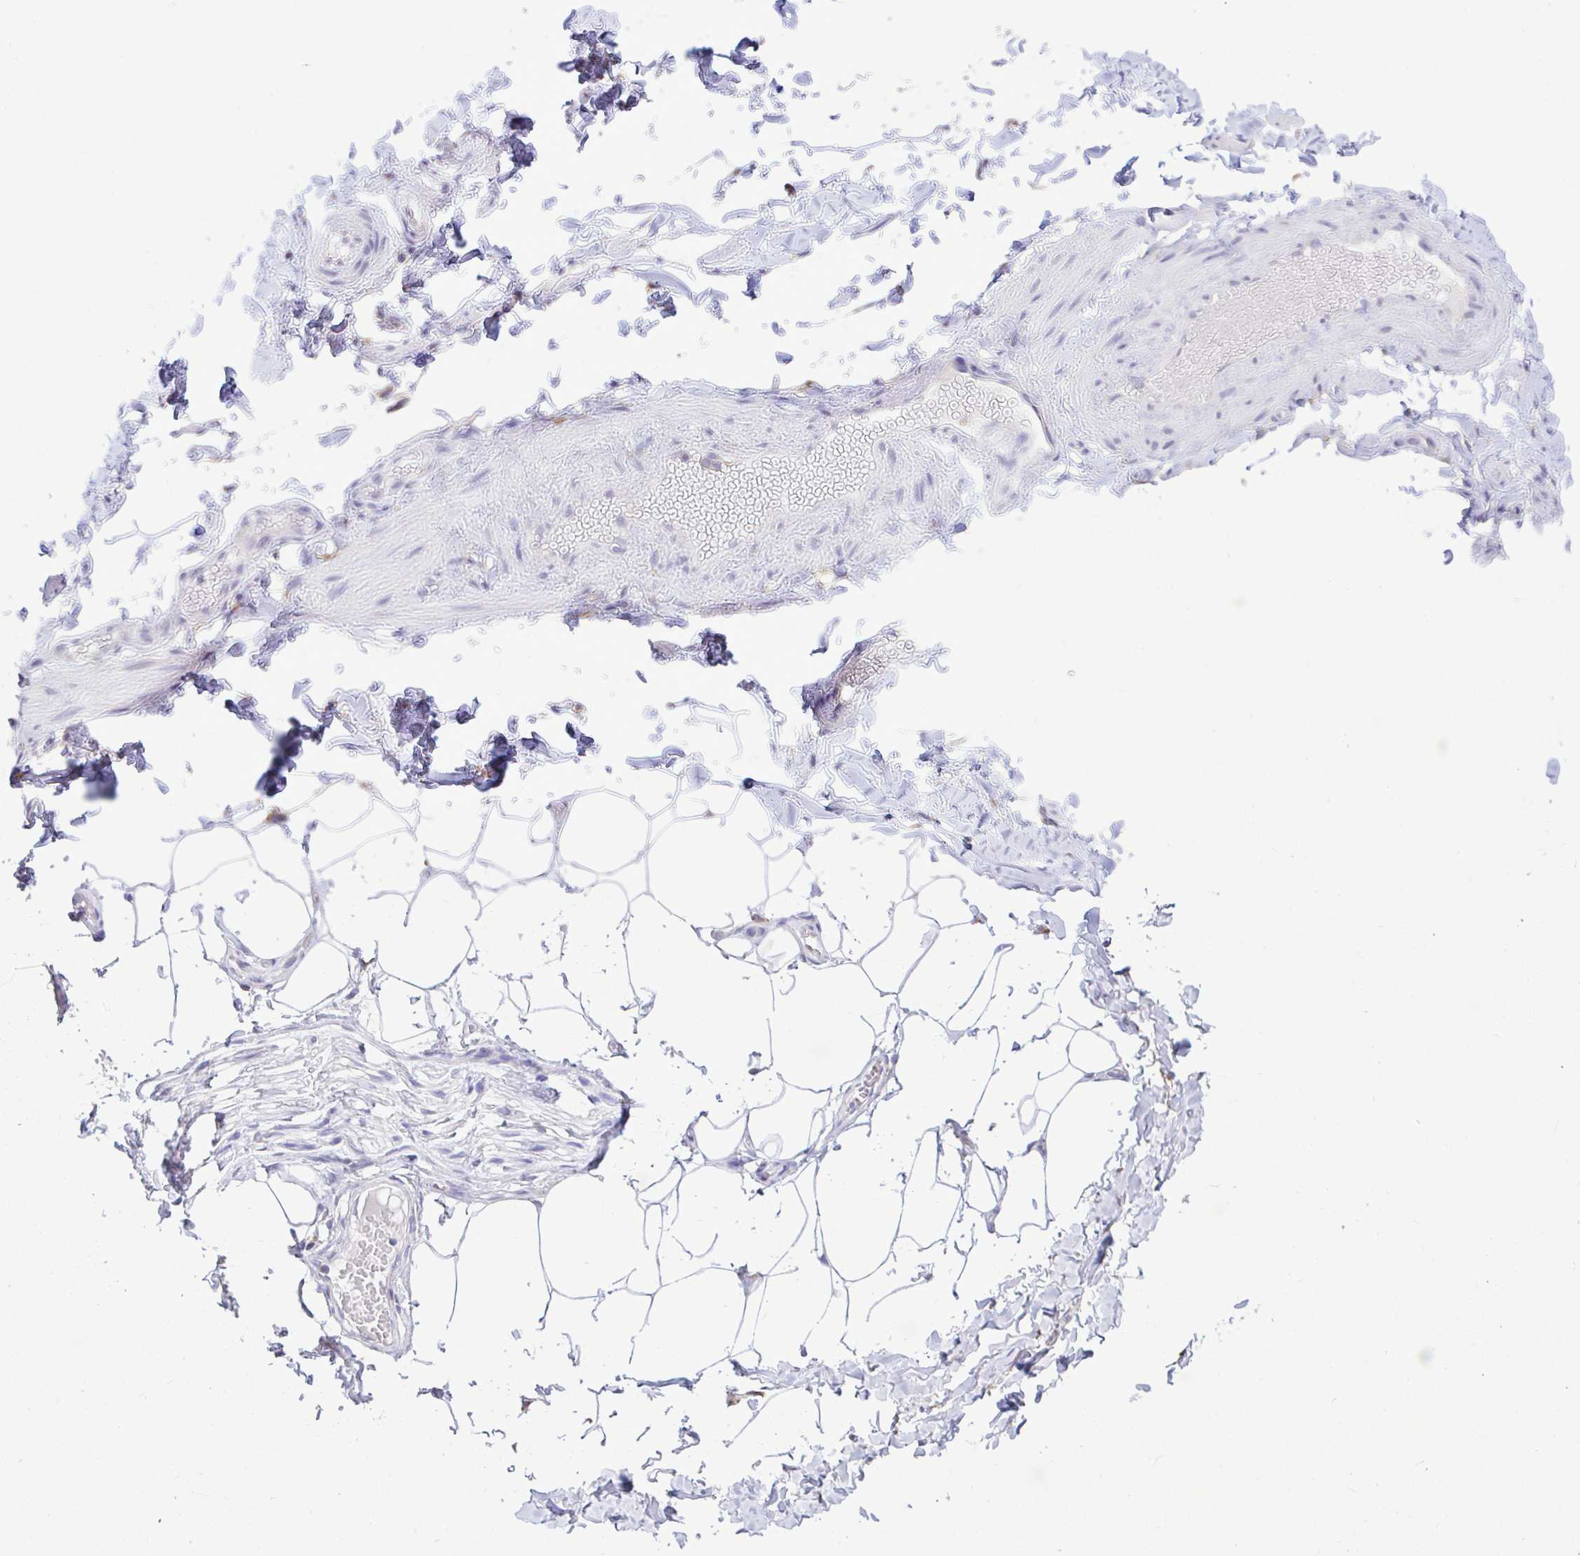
{"staining": {"intensity": "negative", "quantity": "none", "location": "none"}, "tissue": "adipose tissue", "cell_type": "Adipocytes", "image_type": "normal", "snomed": [{"axis": "morphology", "description": "Normal tissue, NOS"}, {"axis": "topography", "description": "Soft tissue"}, {"axis": "topography", "description": "Adipose tissue"}, {"axis": "topography", "description": "Vascular tissue"}, {"axis": "topography", "description": "Peripheral nerve tissue"}], "caption": "This is an IHC photomicrograph of normal adipose tissue. There is no positivity in adipocytes.", "gene": "PIGK", "patient": {"sex": "male", "age": 29}}